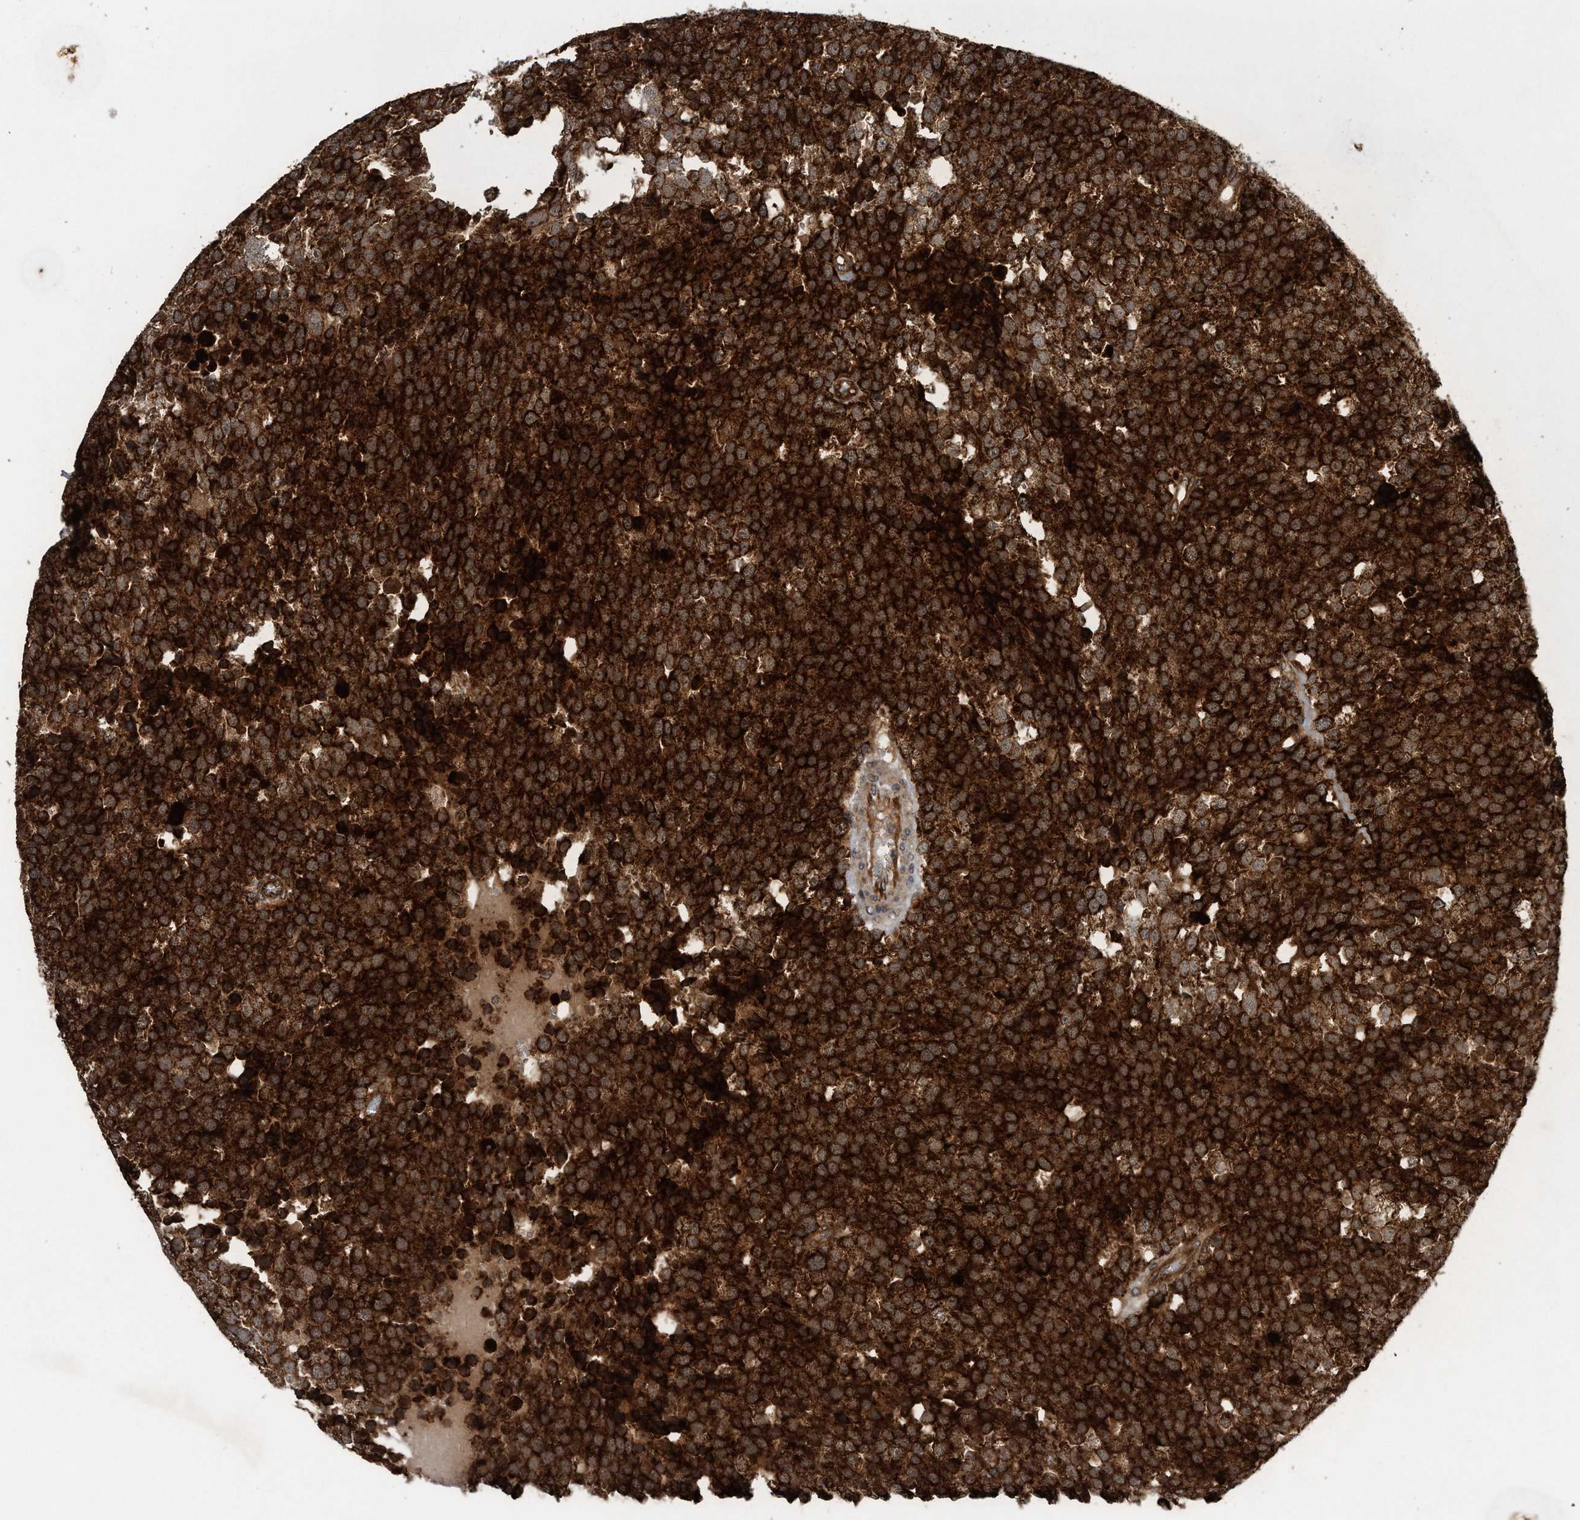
{"staining": {"intensity": "strong", "quantity": ">75%", "location": "cytoplasmic/membranous"}, "tissue": "testis cancer", "cell_type": "Tumor cells", "image_type": "cancer", "snomed": [{"axis": "morphology", "description": "Seminoma, NOS"}, {"axis": "topography", "description": "Testis"}], "caption": "Seminoma (testis) tissue exhibits strong cytoplasmic/membranous expression in approximately >75% of tumor cells, visualized by immunohistochemistry.", "gene": "LYRM4", "patient": {"sex": "male", "age": 71}}